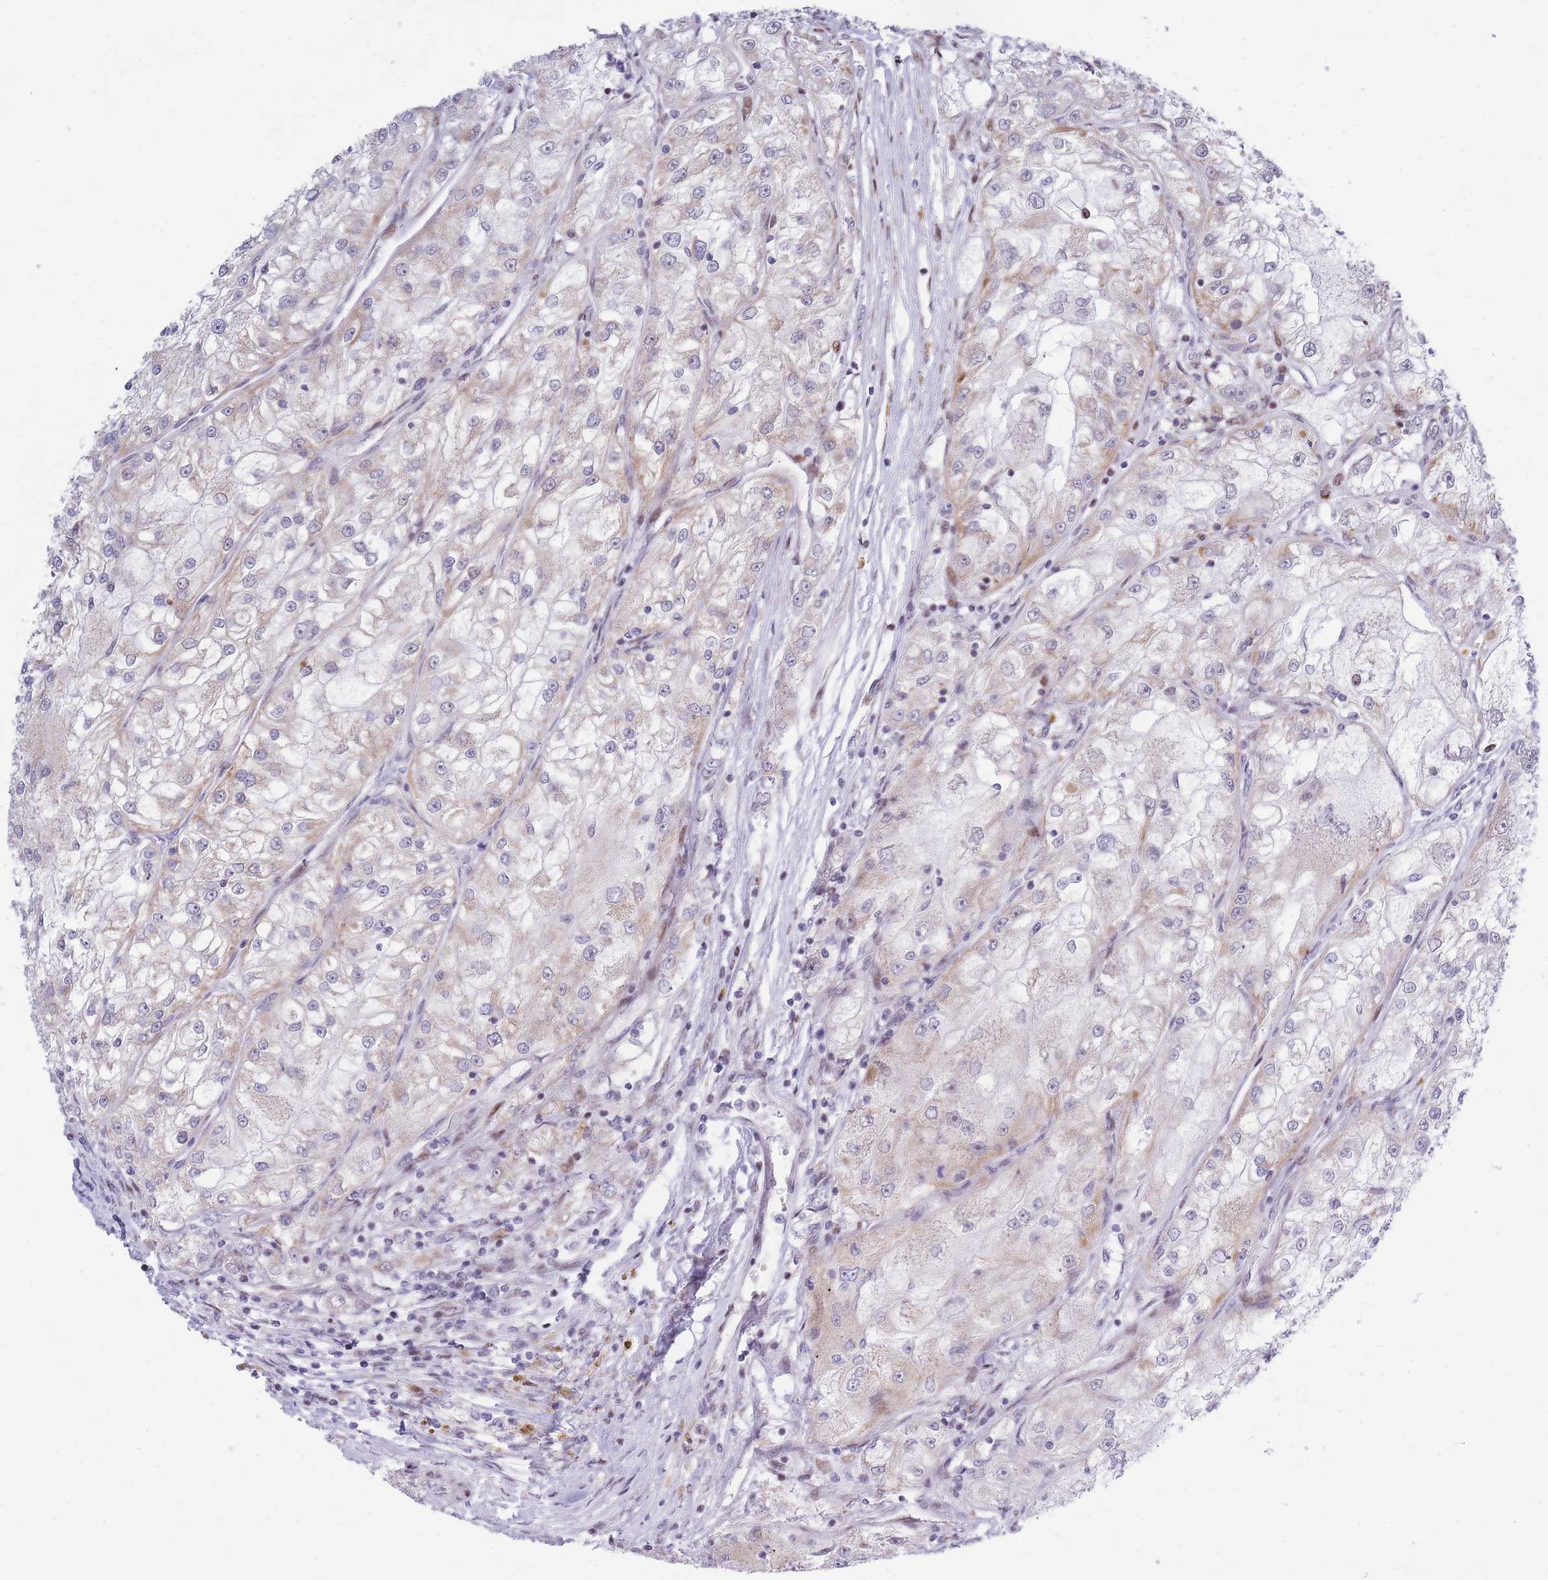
{"staining": {"intensity": "moderate", "quantity": "<25%", "location": "cytoplasmic/membranous"}, "tissue": "renal cancer", "cell_type": "Tumor cells", "image_type": "cancer", "snomed": [{"axis": "morphology", "description": "Adenocarcinoma, NOS"}, {"axis": "topography", "description": "Kidney"}], "caption": "A low amount of moderate cytoplasmic/membranous positivity is seen in approximately <25% of tumor cells in renal cancer tissue.", "gene": "MOB4", "patient": {"sex": "female", "age": 72}}